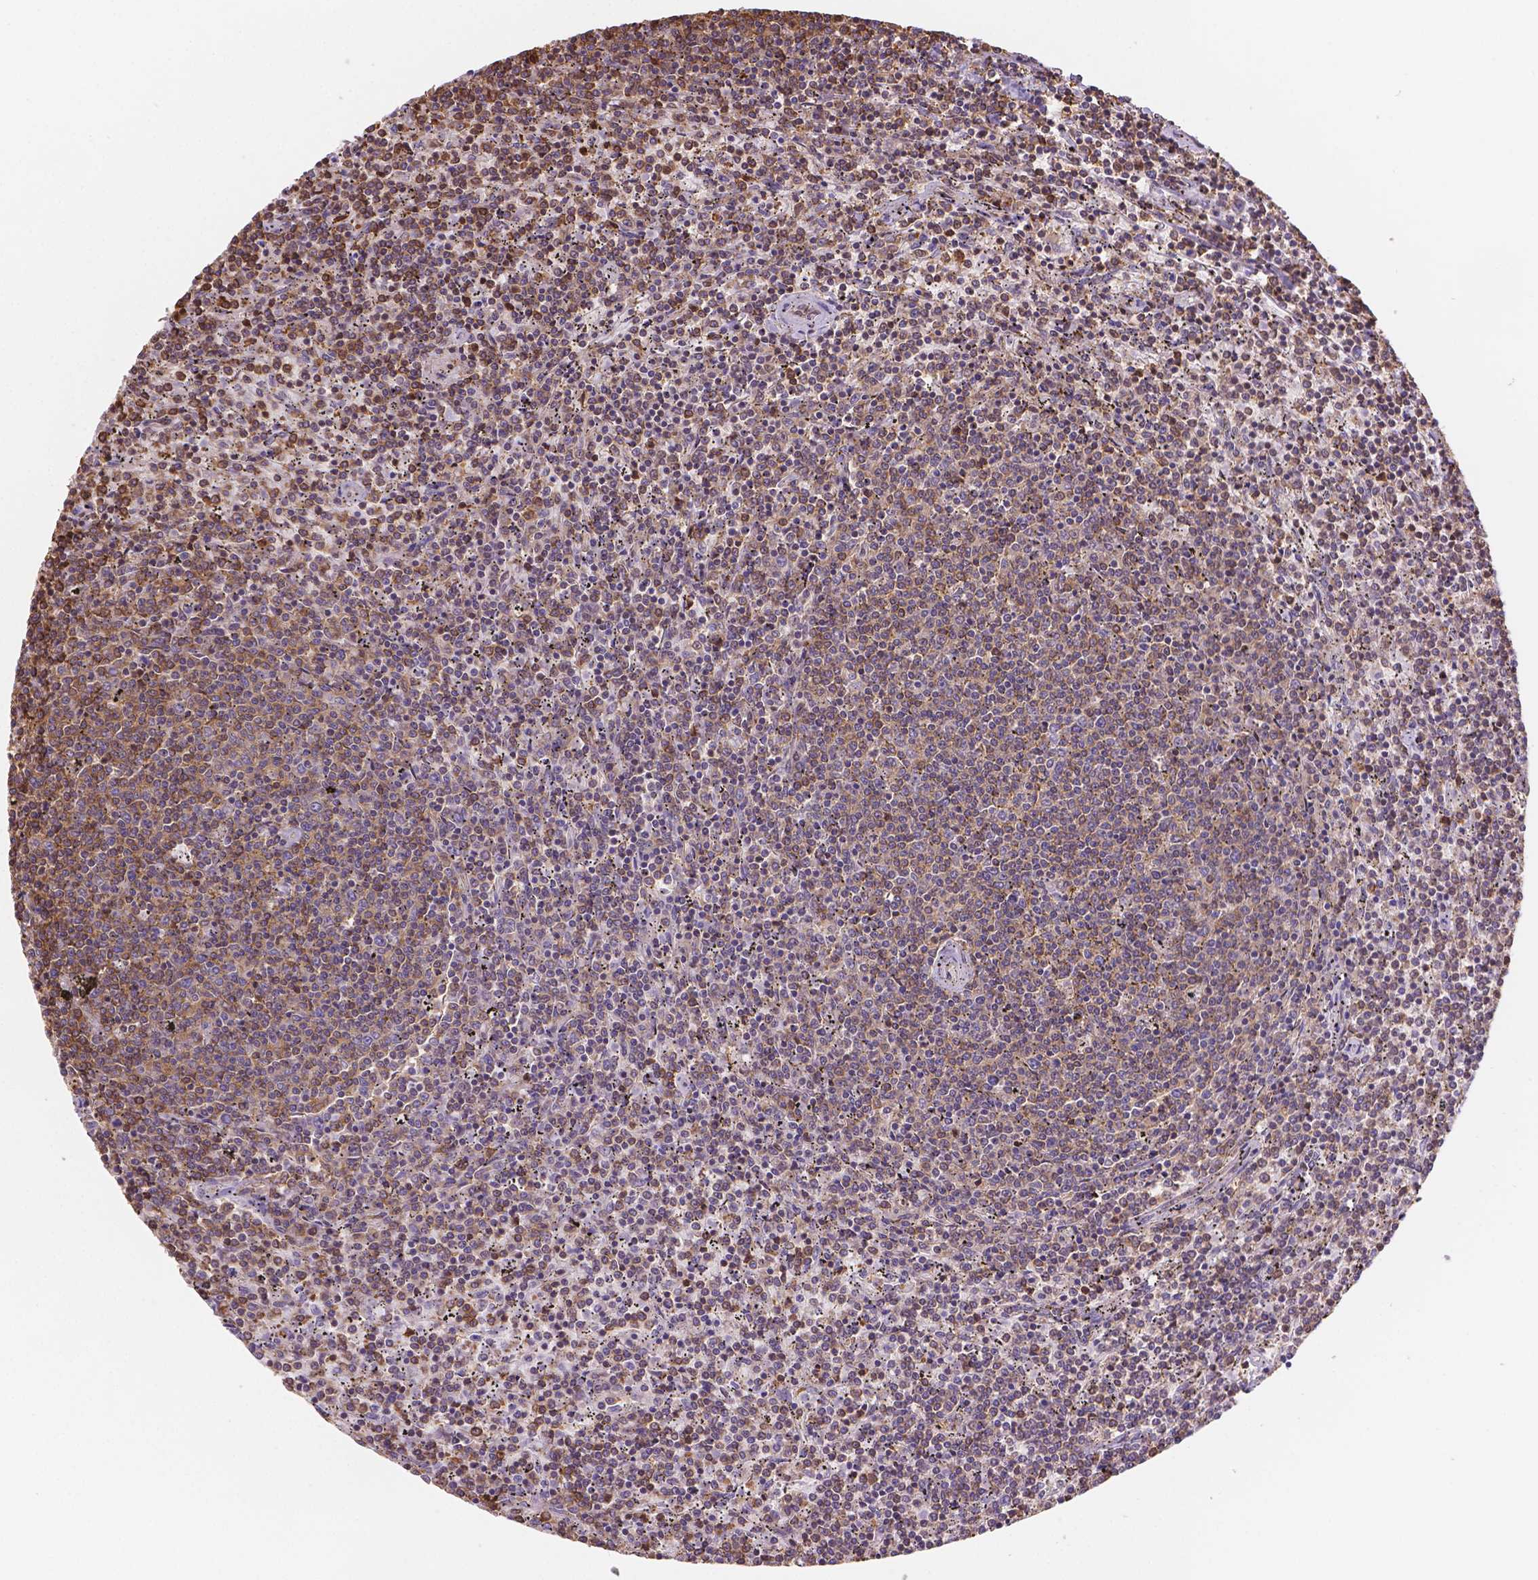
{"staining": {"intensity": "weak", "quantity": "25%-75%", "location": "cytoplasmic/membranous"}, "tissue": "lymphoma", "cell_type": "Tumor cells", "image_type": "cancer", "snomed": [{"axis": "morphology", "description": "Malignant lymphoma, non-Hodgkin's type, Low grade"}, {"axis": "topography", "description": "Spleen"}], "caption": "DAB immunohistochemical staining of human lymphoma displays weak cytoplasmic/membranous protein positivity in about 25%-75% of tumor cells.", "gene": "DMWD", "patient": {"sex": "female", "age": 50}}